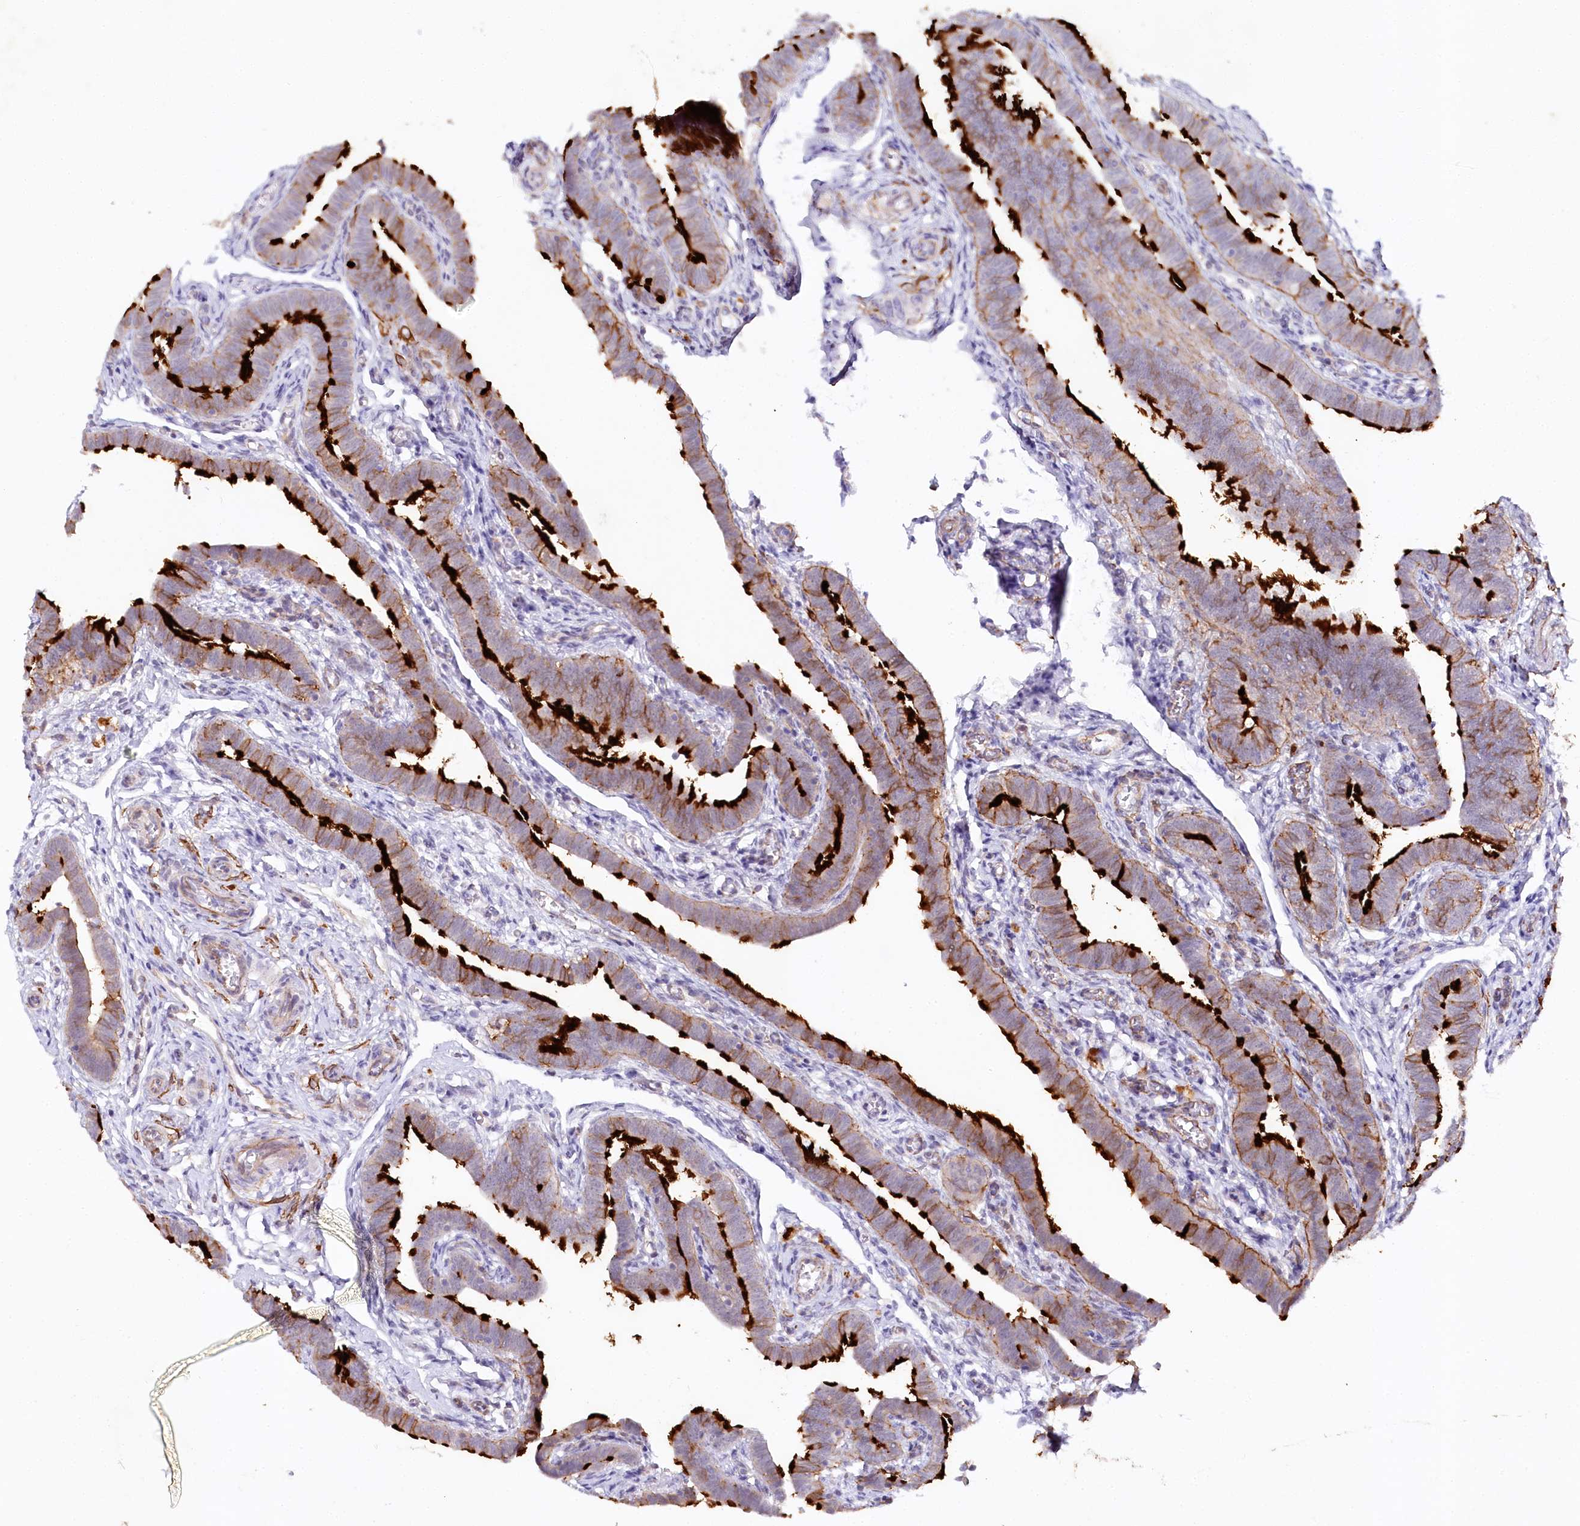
{"staining": {"intensity": "strong", "quantity": "25%-75%", "location": "cytoplasmic/membranous"}, "tissue": "fallopian tube", "cell_type": "Glandular cells", "image_type": "normal", "snomed": [{"axis": "morphology", "description": "Normal tissue, NOS"}, {"axis": "topography", "description": "Fallopian tube"}], "caption": "This histopathology image demonstrates immunohistochemistry staining of normal fallopian tube, with high strong cytoplasmic/membranous positivity in about 25%-75% of glandular cells.", "gene": "ALDH3B1", "patient": {"sex": "female", "age": 36}}